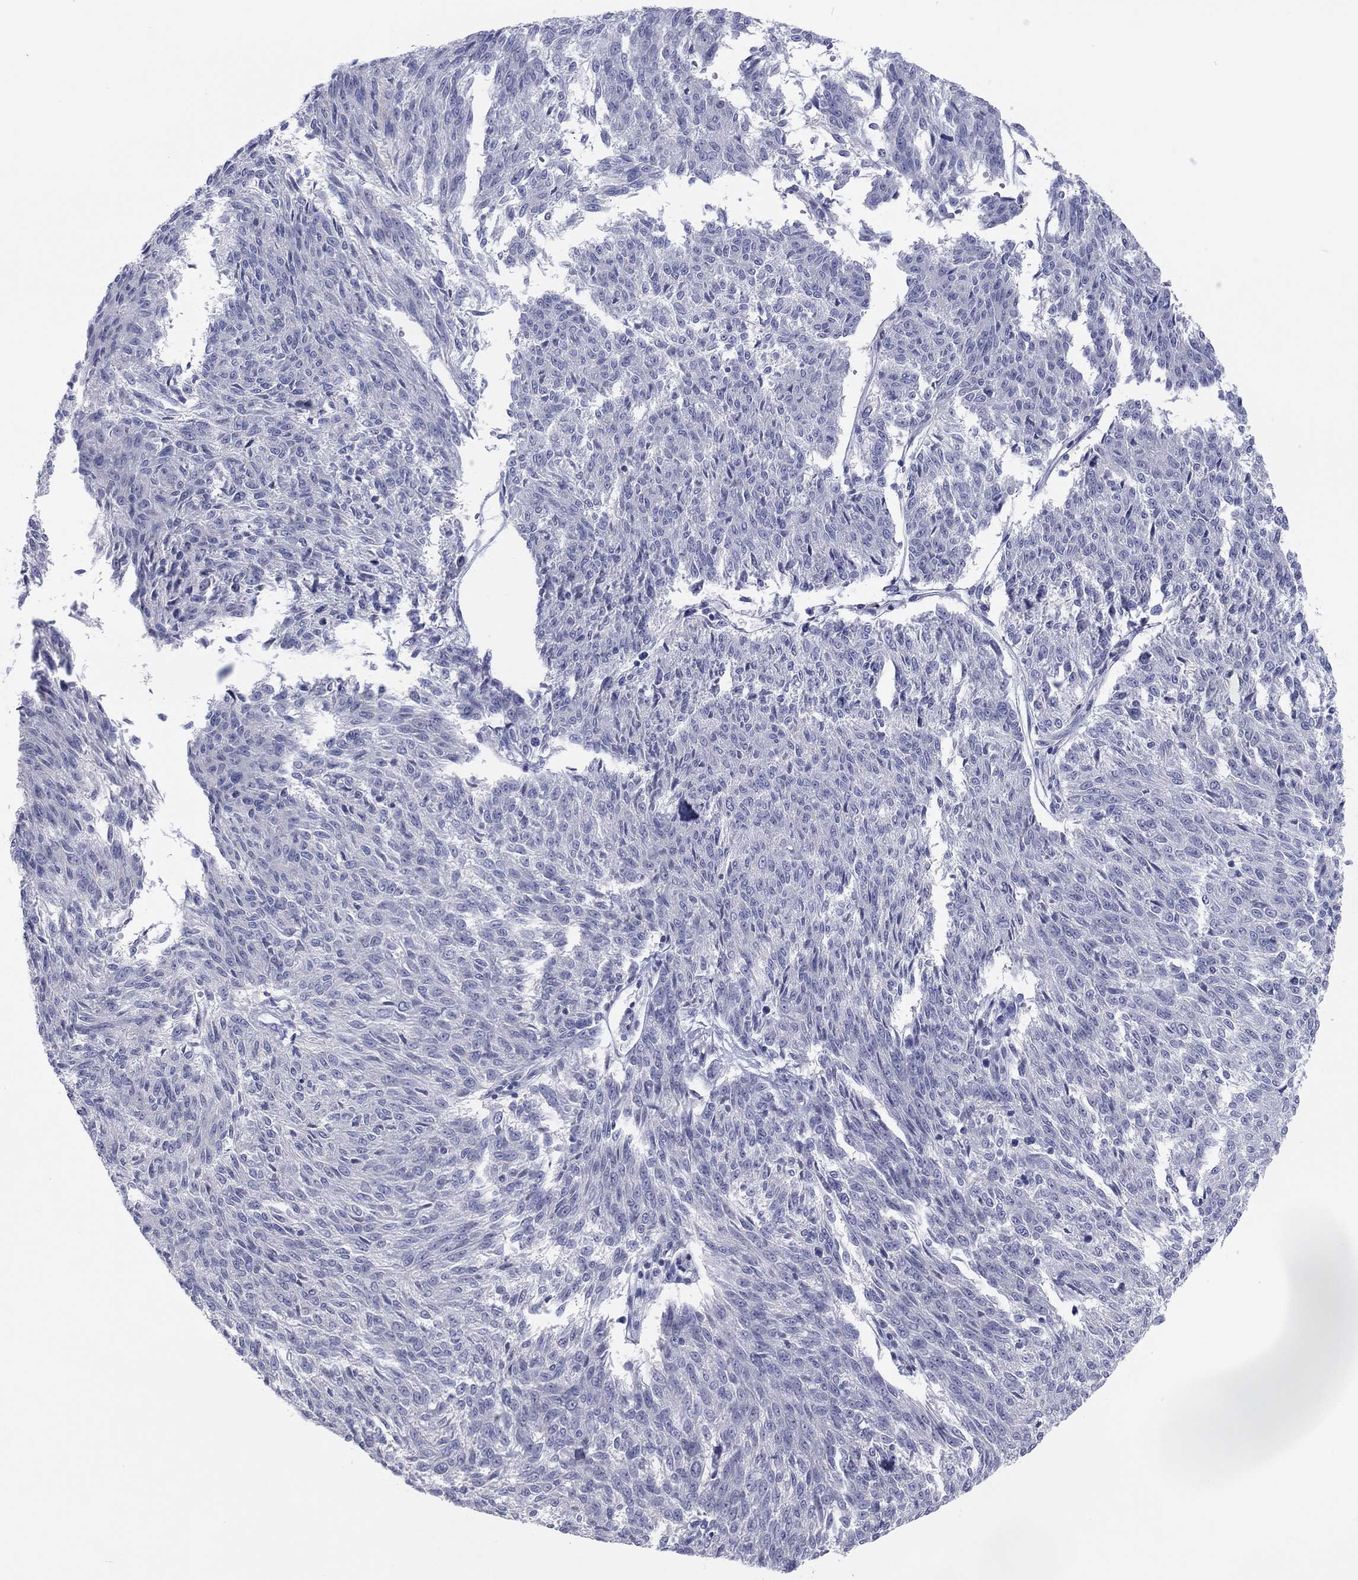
{"staining": {"intensity": "negative", "quantity": "none", "location": "none"}, "tissue": "melanoma", "cell_type": "Tumor cells", "image_type": "cancer", "snomed": [{"axis": "morphology", "description": "Malignant melanoma, NOS"}, {"axis": "topography", "description": "Skin"}], "caption": "IHC micrograph of neoplastic tissue: malignant melanoma stained with DAB (3,3'-diaminobenzidine) exhibits no significant protein staining in tumor cells.", "gene": "CPNE6", "patient": {"sex": "female", "age": 72}}